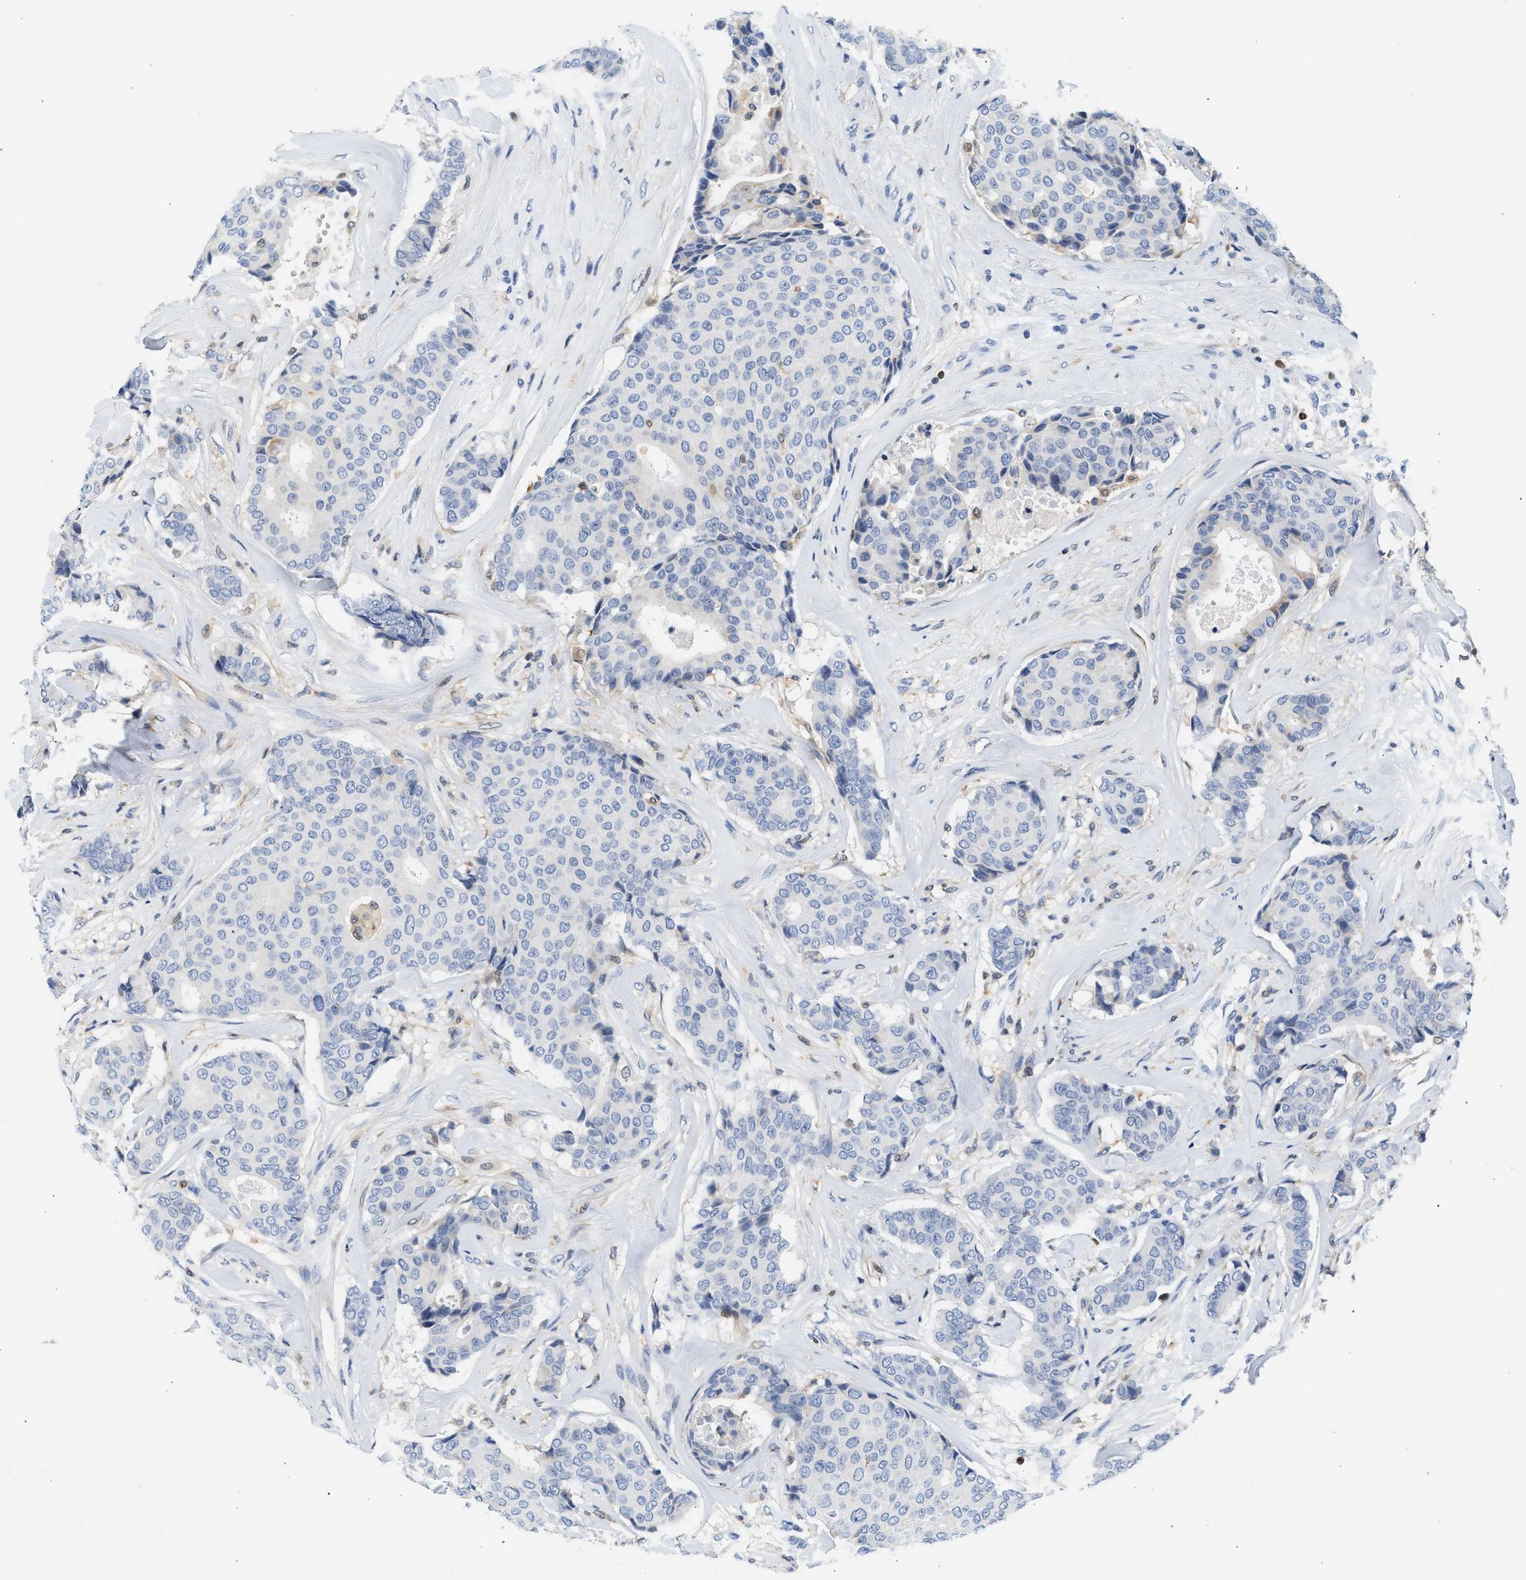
{"staining": {"intensity": "negative", "quantity": "none", "location": "none"}, "tissue": "breast cancer", "cell_type": "Tumor cells", "image_type": "cancer", "snomed": [{"axis": "morphology", "description": "Duct carcinoma"}, {"axis": "topography", "description": "Breast"}], "caption": "IHC micrograph of human invasive ductal carcinoma (breast) stained for a protein (brown), which displays no positivity in tumor cells.", "gene": "SLIT2", "patient": {"sex": "female", "age": 75}}